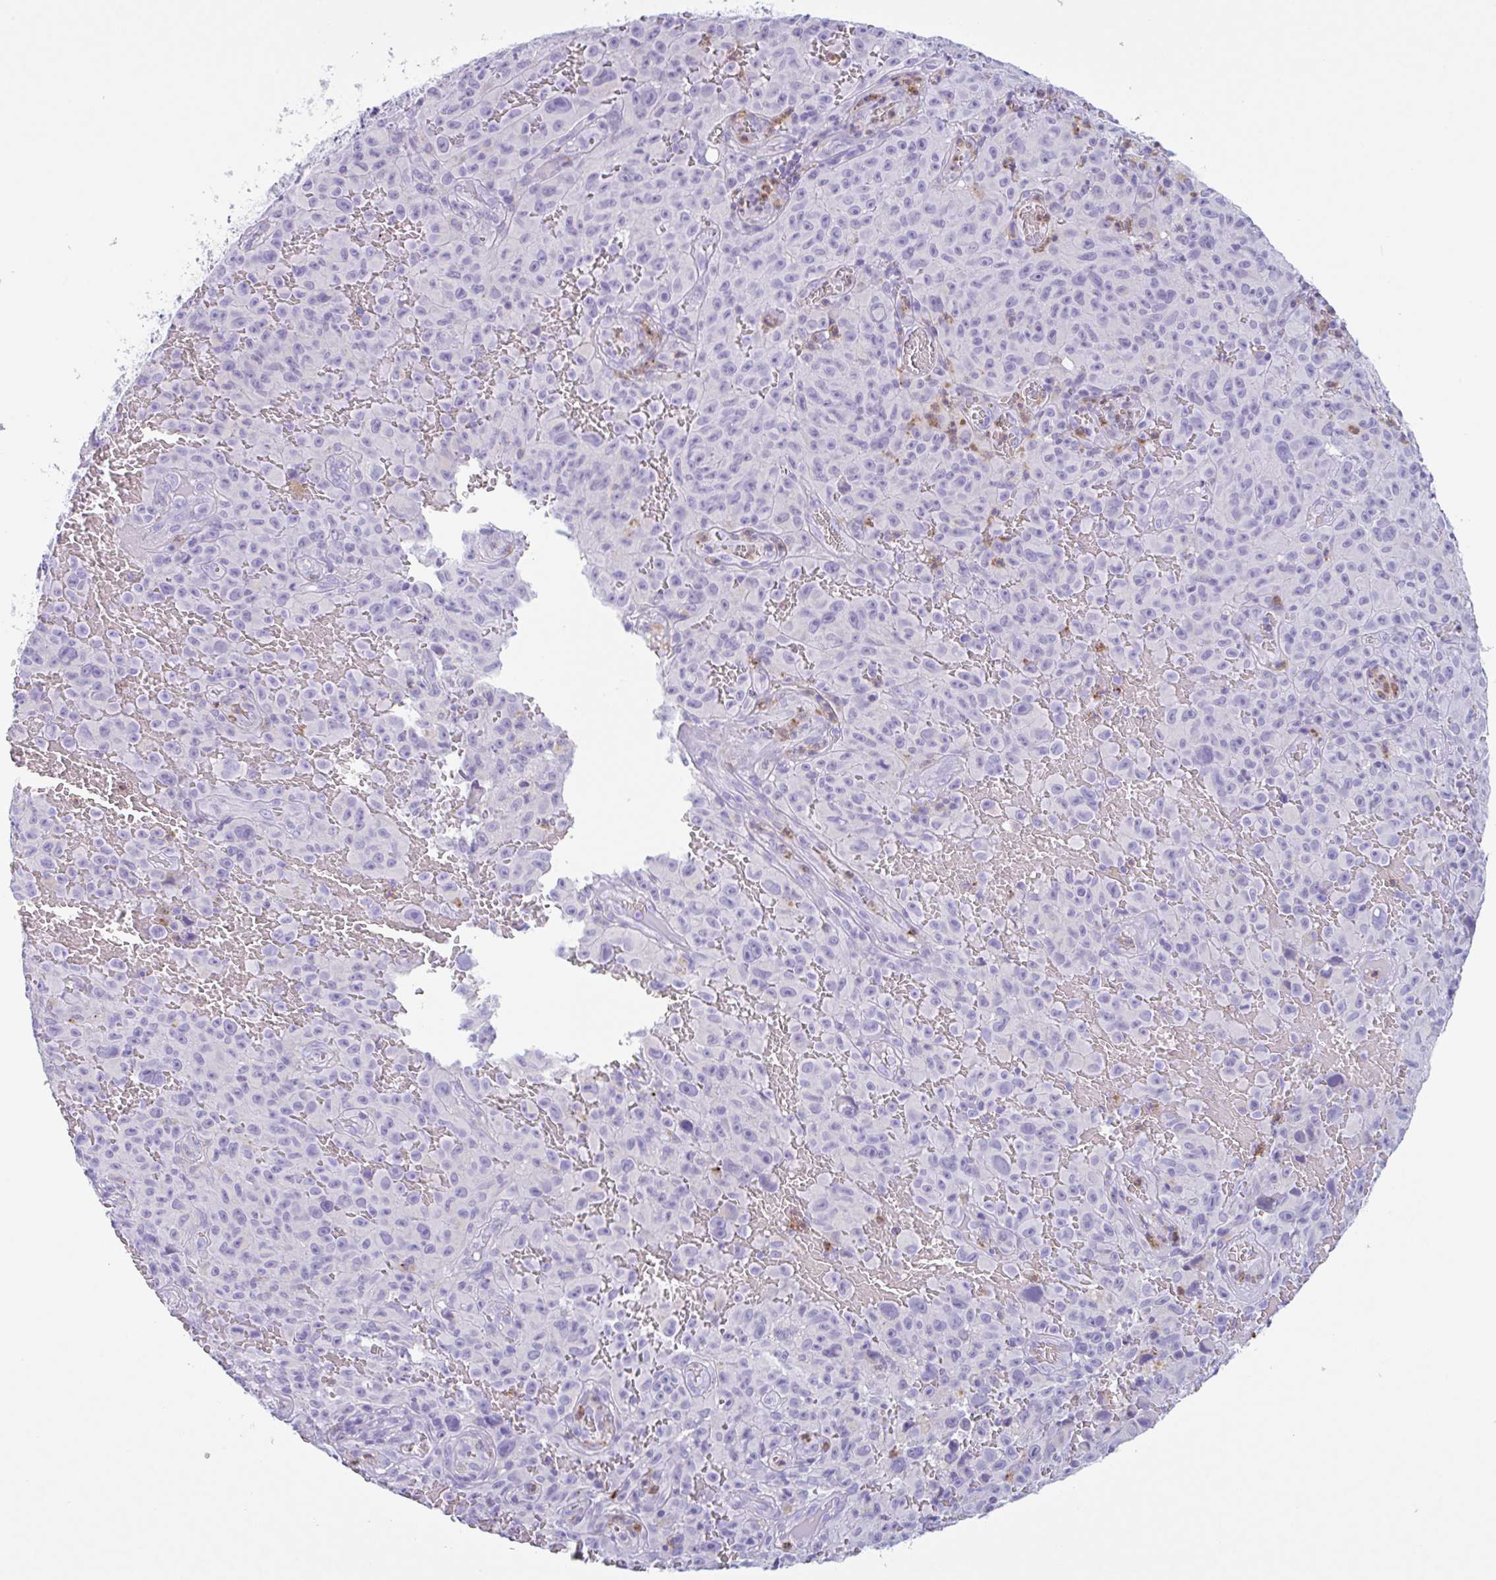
{"staining": {"intensity": "negative", "quantity": "none", "location": "none"}, "tissue": "melanoma", "cell_type": "Tumor cells", "image_type": "cancer", "snomed": [{"axis": "morphology", "description": "Malignant melanoma, NOS"}, {"axis": "topography", "description": "Skin"}], "caption": "Immunohistochemistry (IHC) histopathology image of human melanoma stained for a protein (brown), which exhibits no staining in tumor cells.", "gene": "DTWD2", "patient": {"sex": "female", "age": 82}}